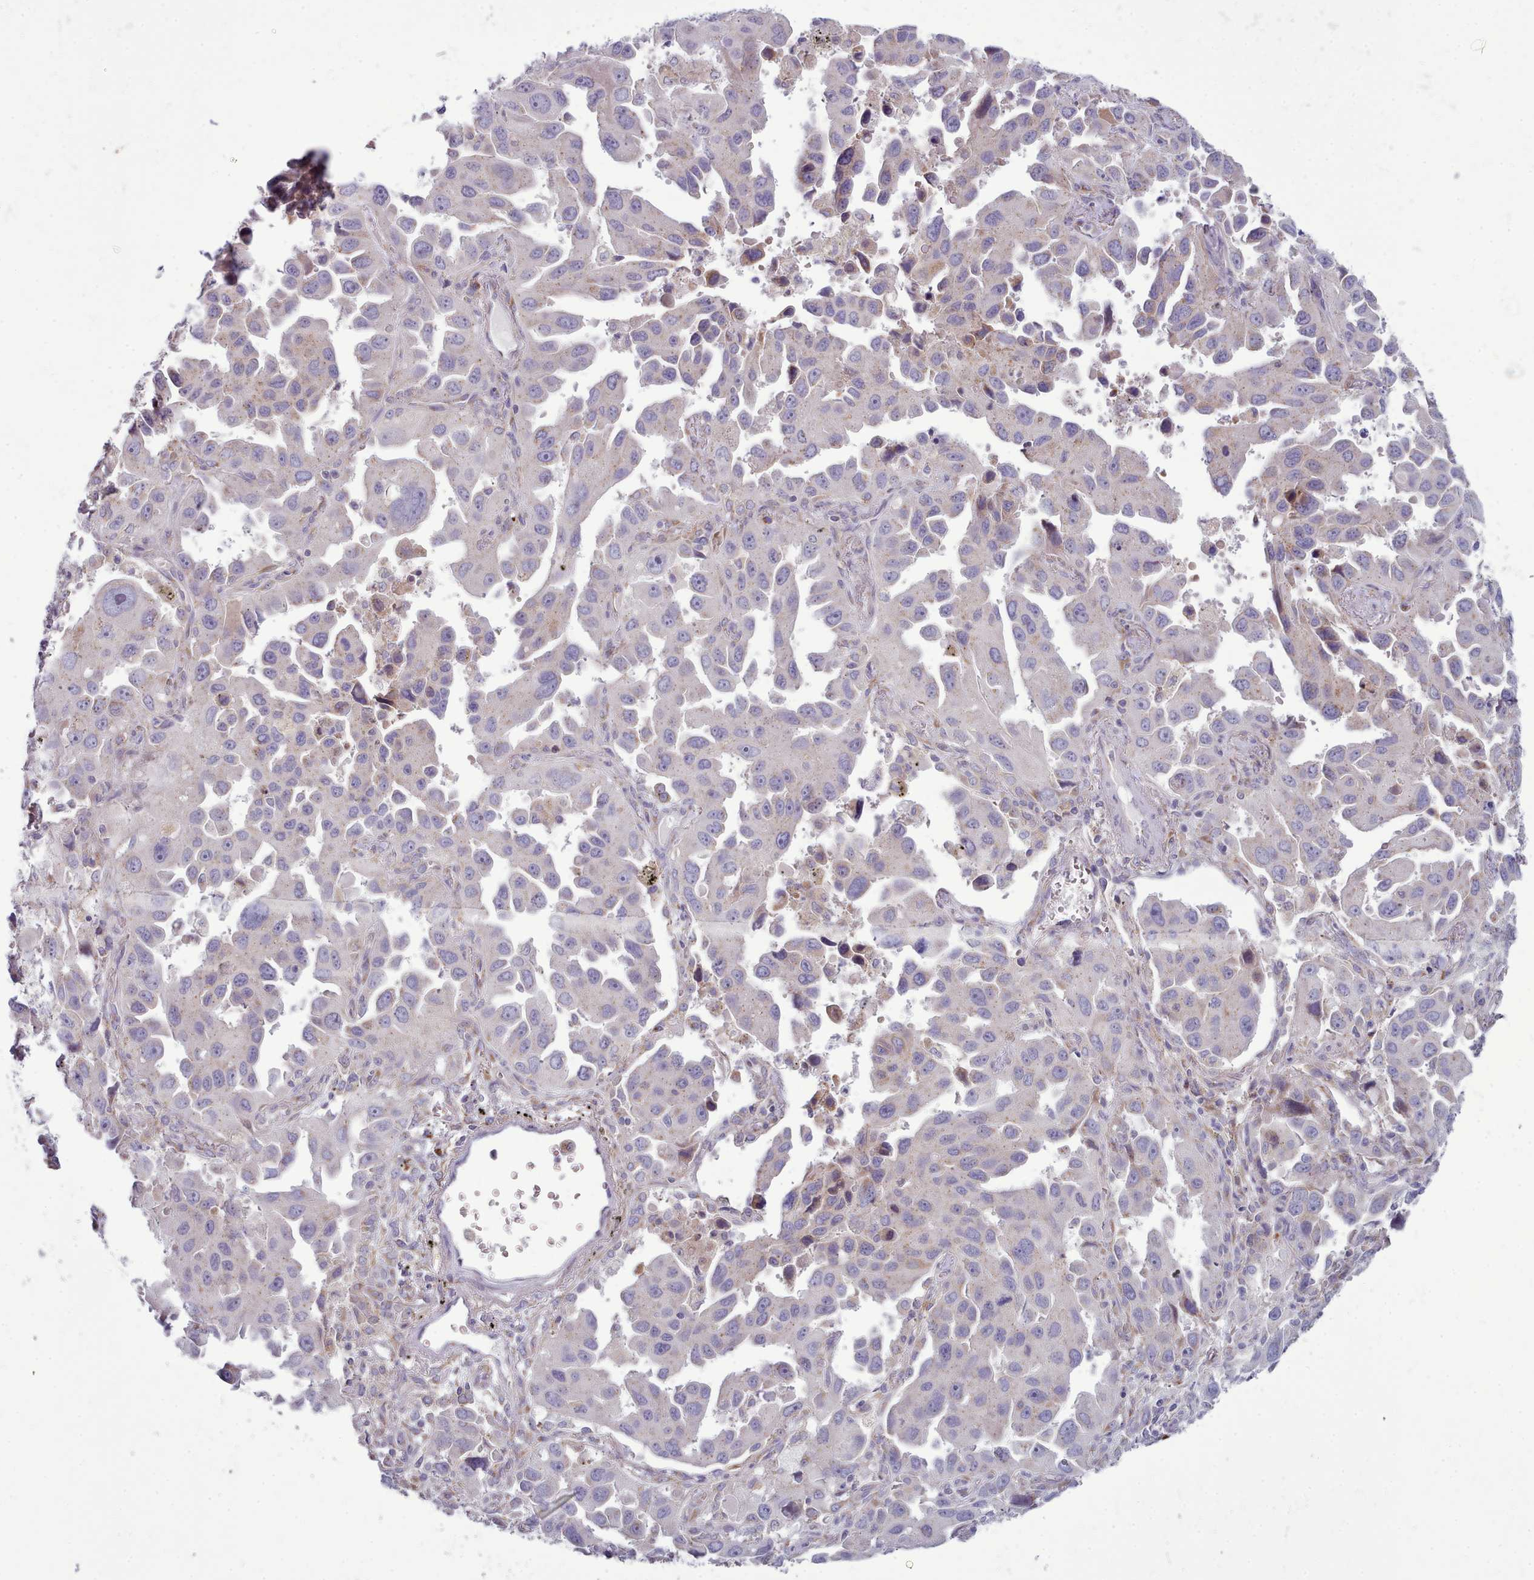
{"staining": {"intensity": "negative", "quantity": "none", "location": "none"}, "tissue": "lung cancer", "cell_type": "Tumor cells", "image_type": "cancer", "snomed": [{"axis": "morphology", "description": "Adenocarcinoma, NOS"}, {"axis": "topography", "description": "Lung"}], "caption": "Human adenocarcinoma (lung) stained for a protein using immunohistochemistry (IHC) displays no staining in tumor cells.", "gene": "MYRFL", "patient": {"sex": "male", "age": 66}}